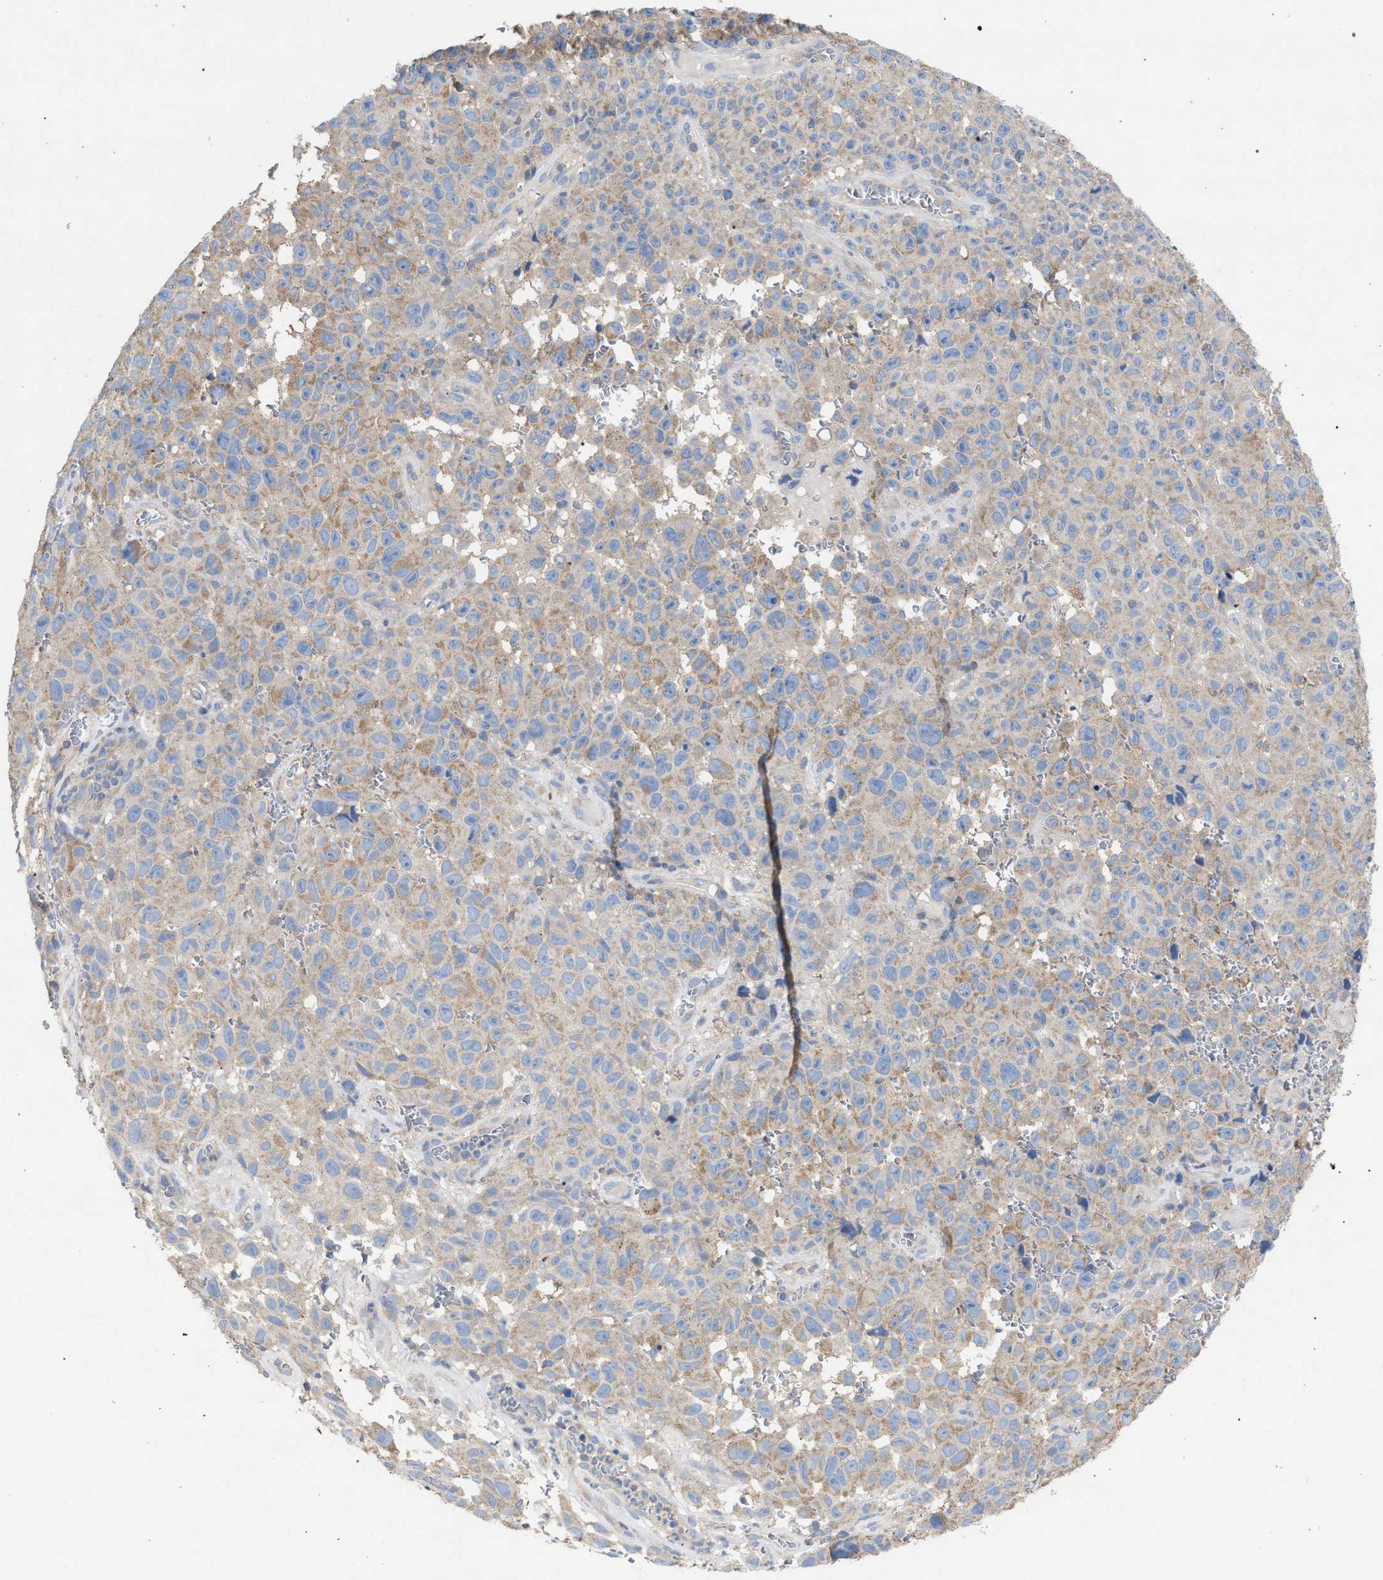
{"staining": {"intensity": "weak", "quantity": "25%-75%", "location": "cytoplasmic/membranous"}, "tissue": "melanoma", "cell_type": "Tumor cells", "image_type": "cancer", "snomed": [{"axis": "morphology", "description": "Malignant melanoma, NOS"}, {"axis": "topography", "description": "Skin"}], "caption": "A photomicrograph of melanoma stained for a protein shows weak cytoplasmic/membranous brown staining in tumor cells.", "gene": "VPS13A", "patient": {"sex": "female", "age": 82}}